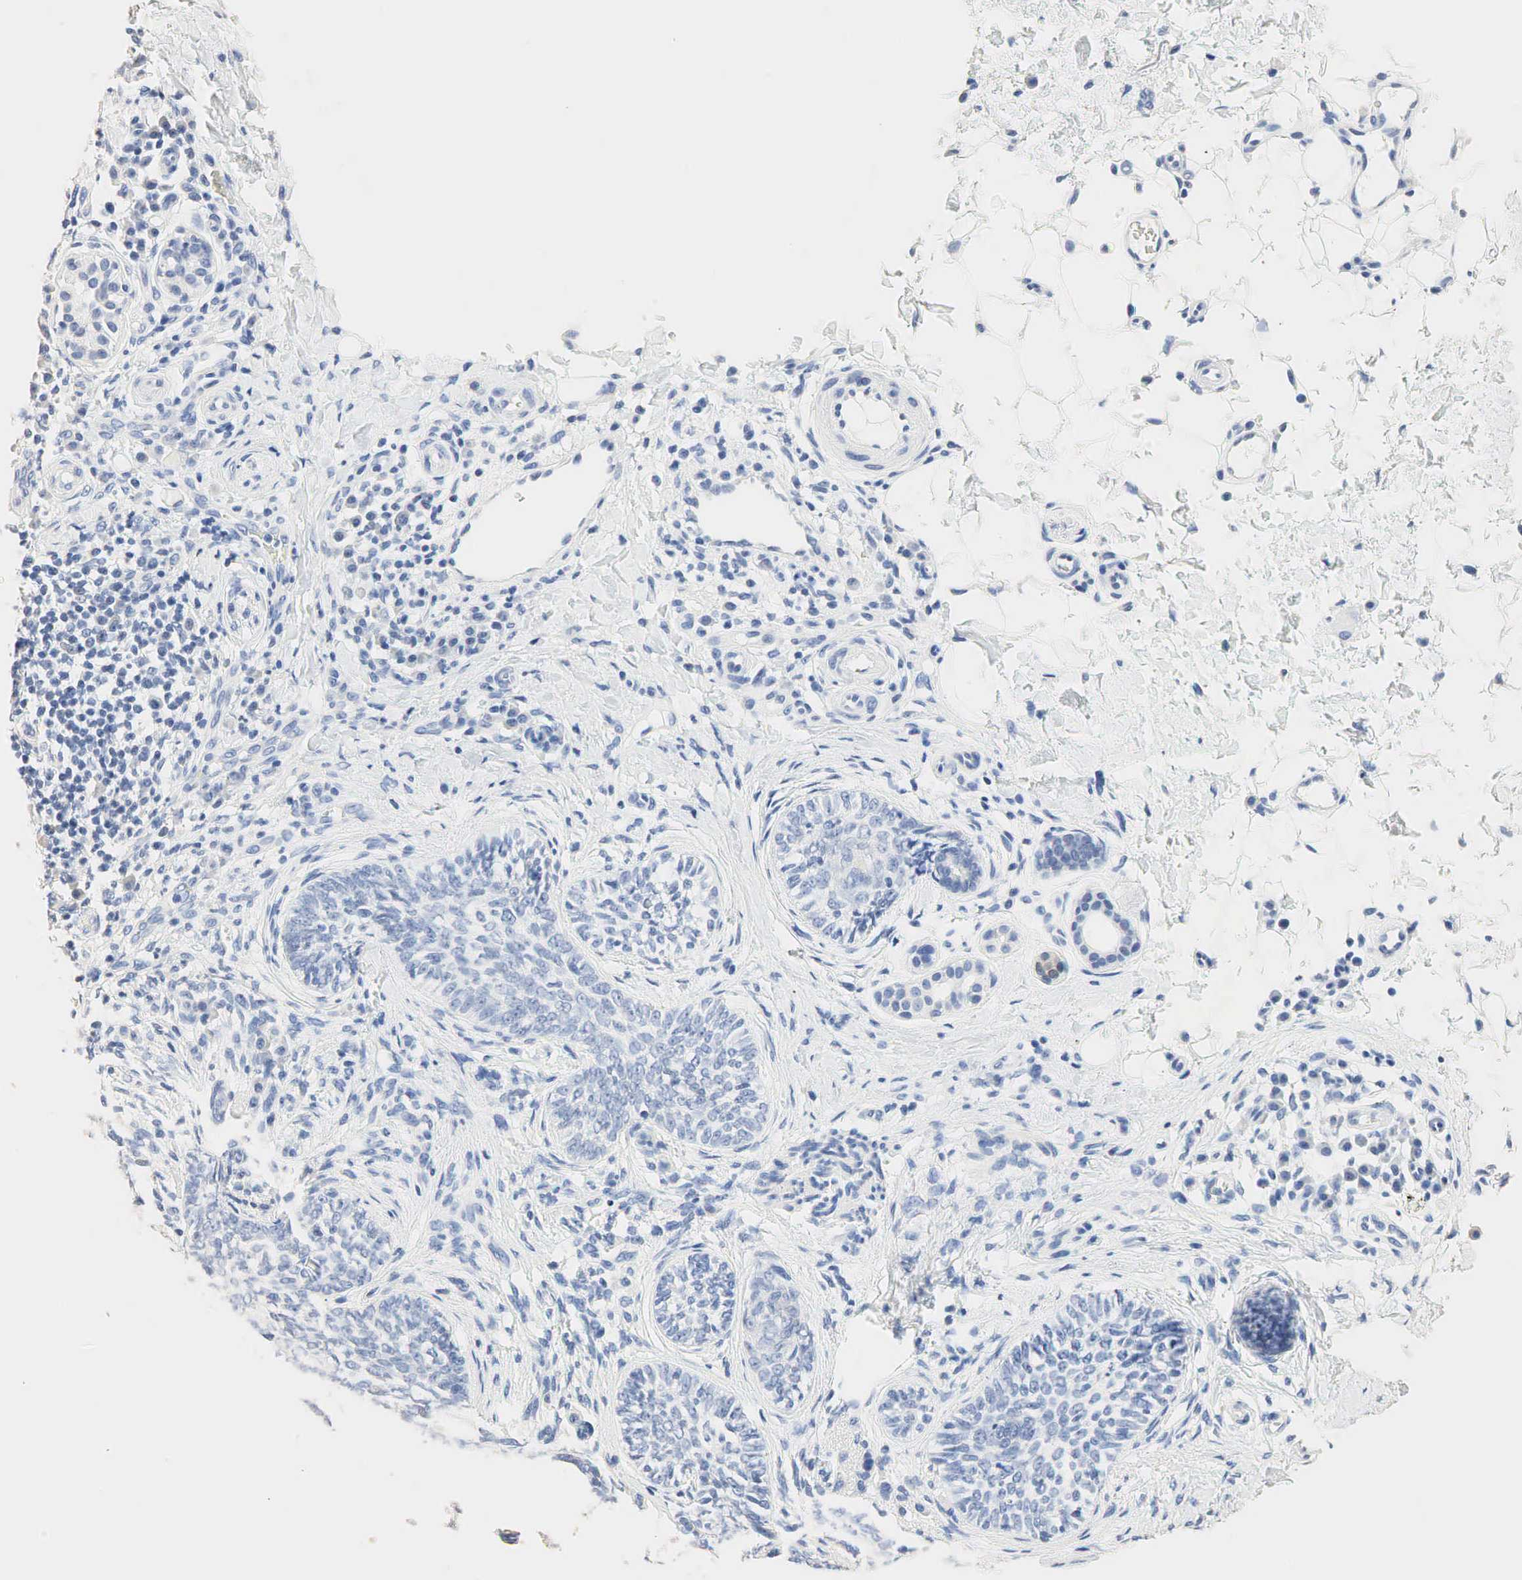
{"staining": {"intensity": "negative", "quantity": "none", "location": "none"}, "tissue": "skin cancer", "cell_type": "Tumor cells", "image_type": "cancer", "snomed": [{"axis": "morphology", "description": "Basal cell carcinoma"}, {"axis": "topography", "description": "Skin"}], "caption": "DAB immunohistochemical staining of skin cancer demonstrates no significant staining in tumor cells. The staining is performed using DAB brown chromogen with nuclei counter-stained in using hematoxylin.", "gene": "SST", "patient": {"sex": "male", "age": 89}}